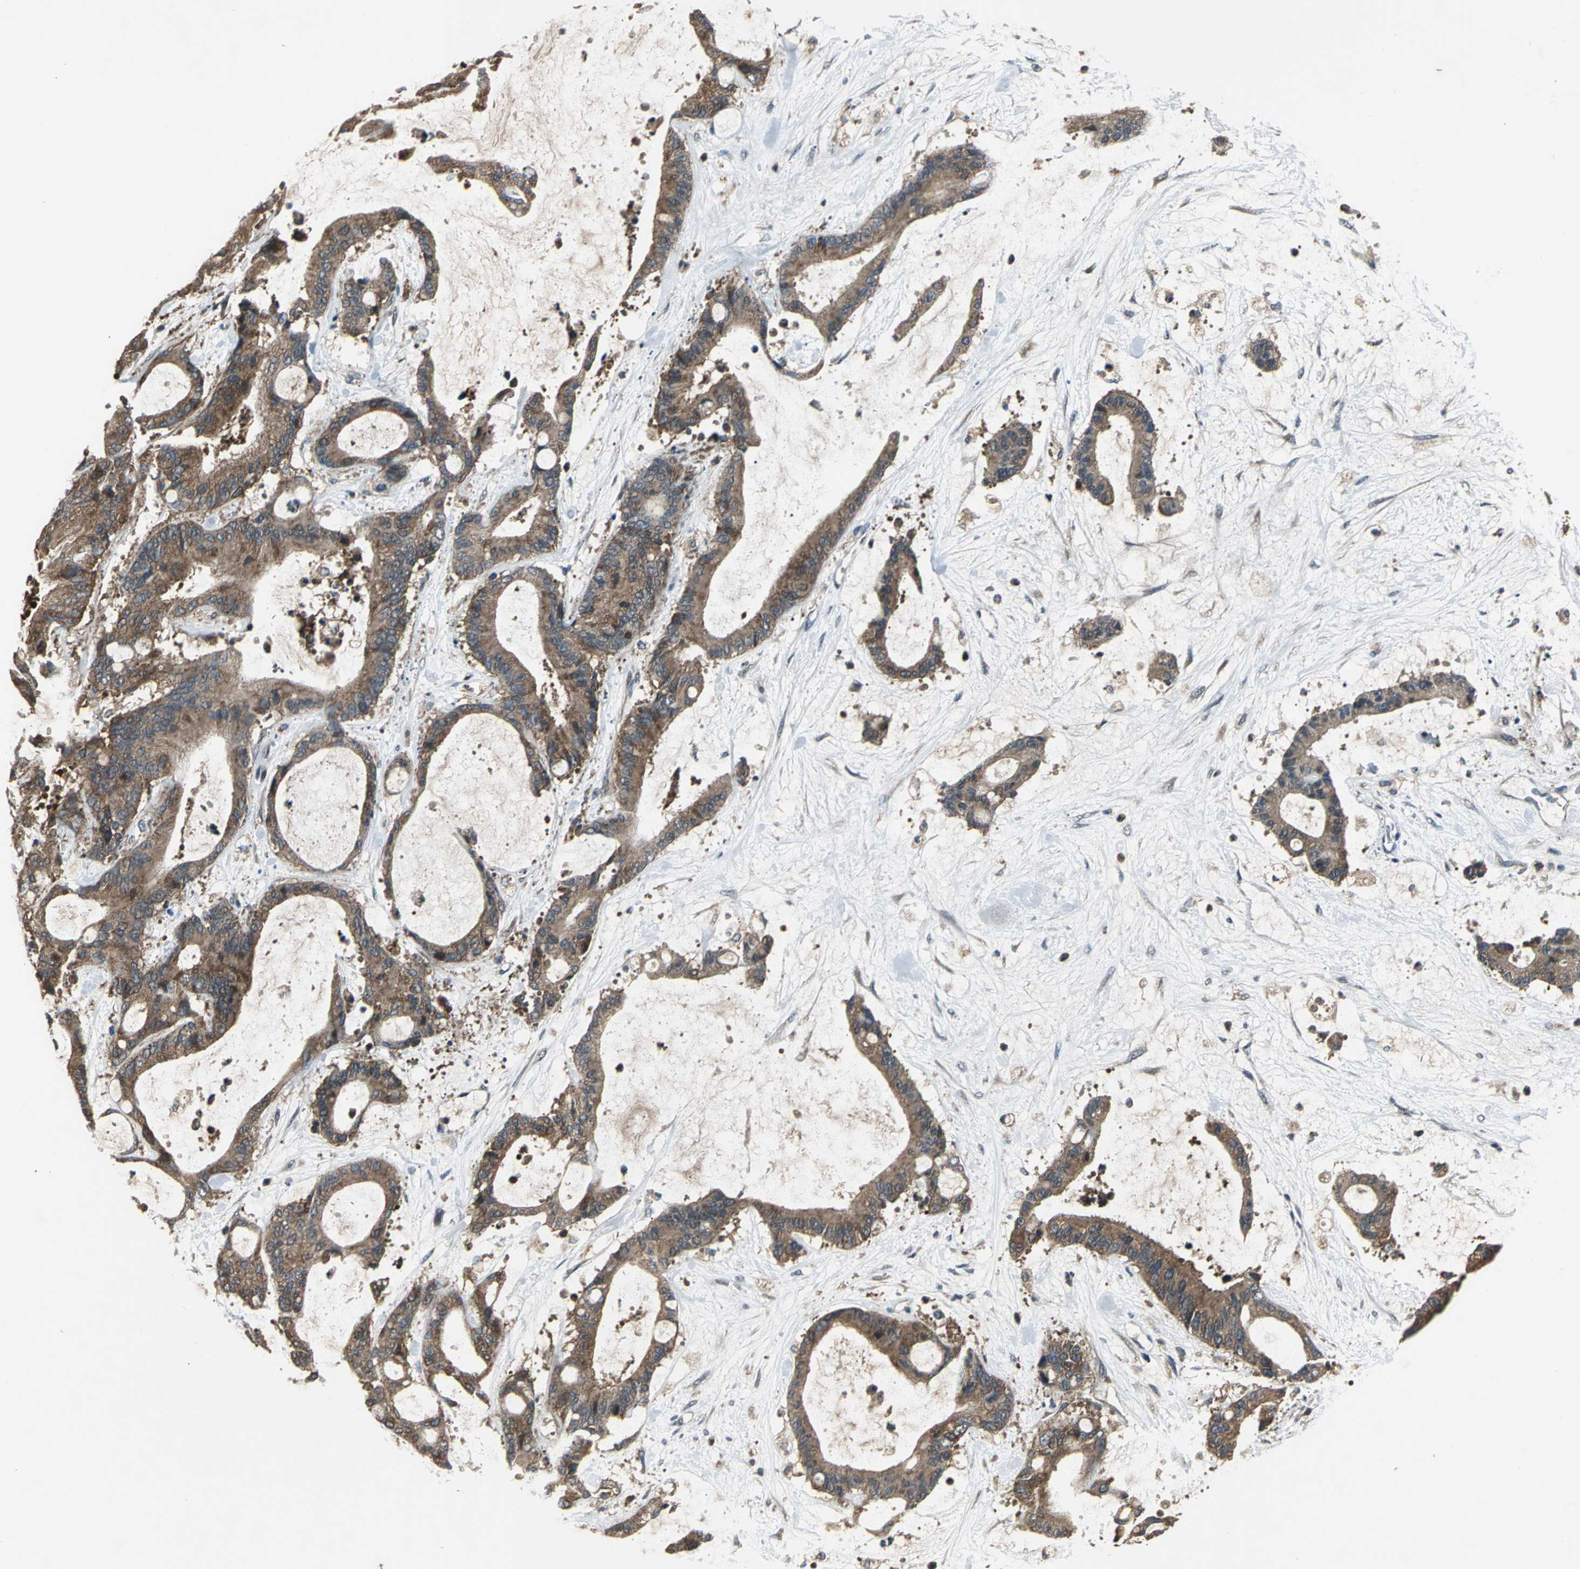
{"staining": {"intensity": "strong", "quantity": ">75%", "location": "cytoplasmic/membranous"}, "tissue": "liver cancer", "cell_type": "Tumor cells", "image_type": "cancer", "snomed": [{"axis": "morphology", "description": "Cholangiocarcinoma"}, {"axis": "topography", "description": "Liver"}], "caption": "This histopathology image exhibits immunohistochemistry (IHC) staining of cholangiocarcinoma (liver), with high strong cytoplasmic/membranous expression in approximately >75% of tumor cells.", "gene": "ZNF608", "patient": {"sex": "female", "age": 73}}